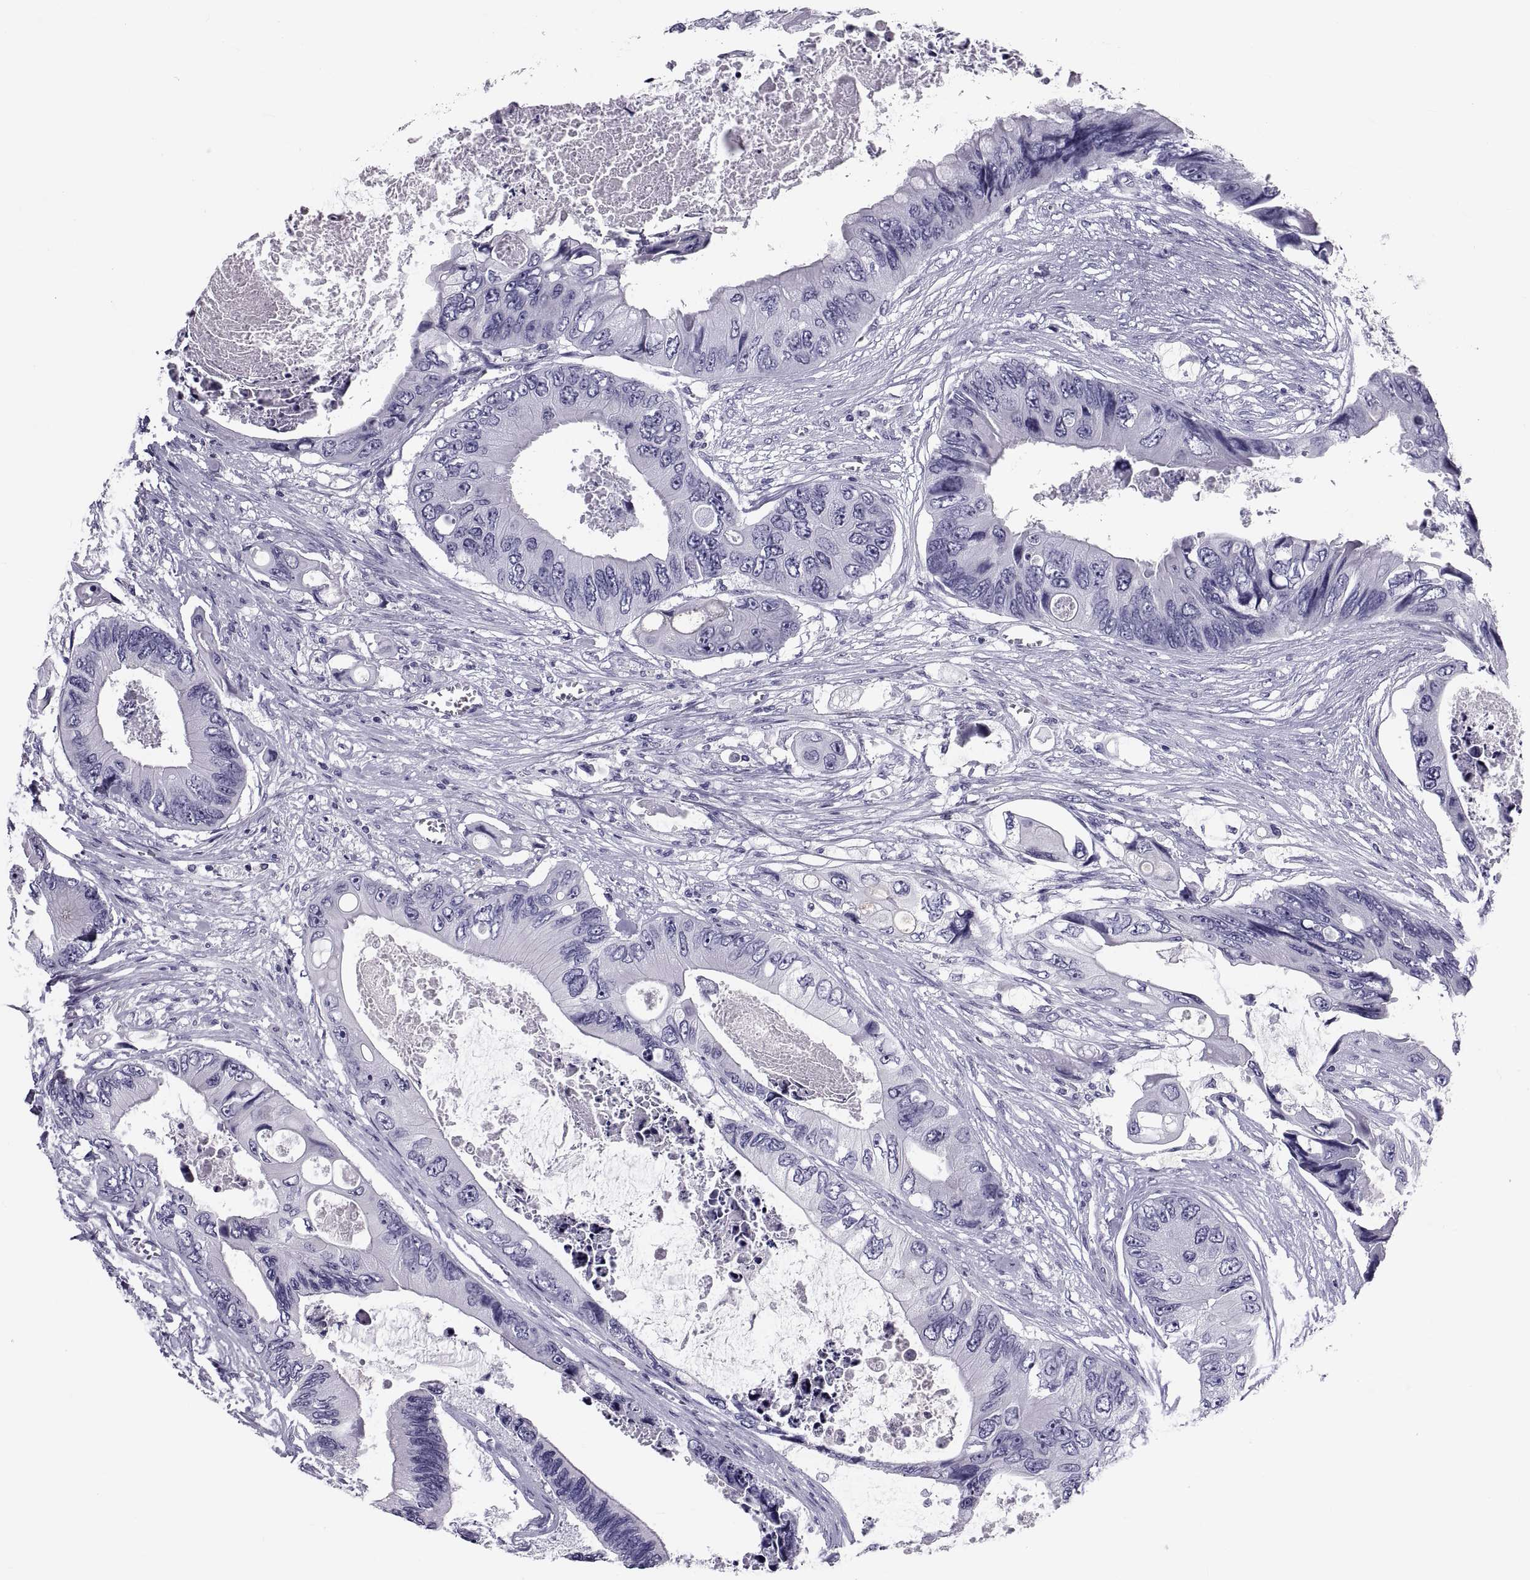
{"staining": {"intensity": "negative", "quantity": "none", "location": "none"}, "tissue": "colorectal cancer", "cell_type": "Tumor cells", "image_type": "cancer", "snomed": [{"axis": "morphology", "description": "Adenocarcinoma, NOS"}, {"axis": "topography", "description": "Rectum"}], "caption": "A high-resolution micrograph shows IHC staining of colorectal adenocarcinoma, which exhibits no significant expression in tumor cells.", "gene": "CRISP1", "patient": {"sex": "male", "age": 63}}